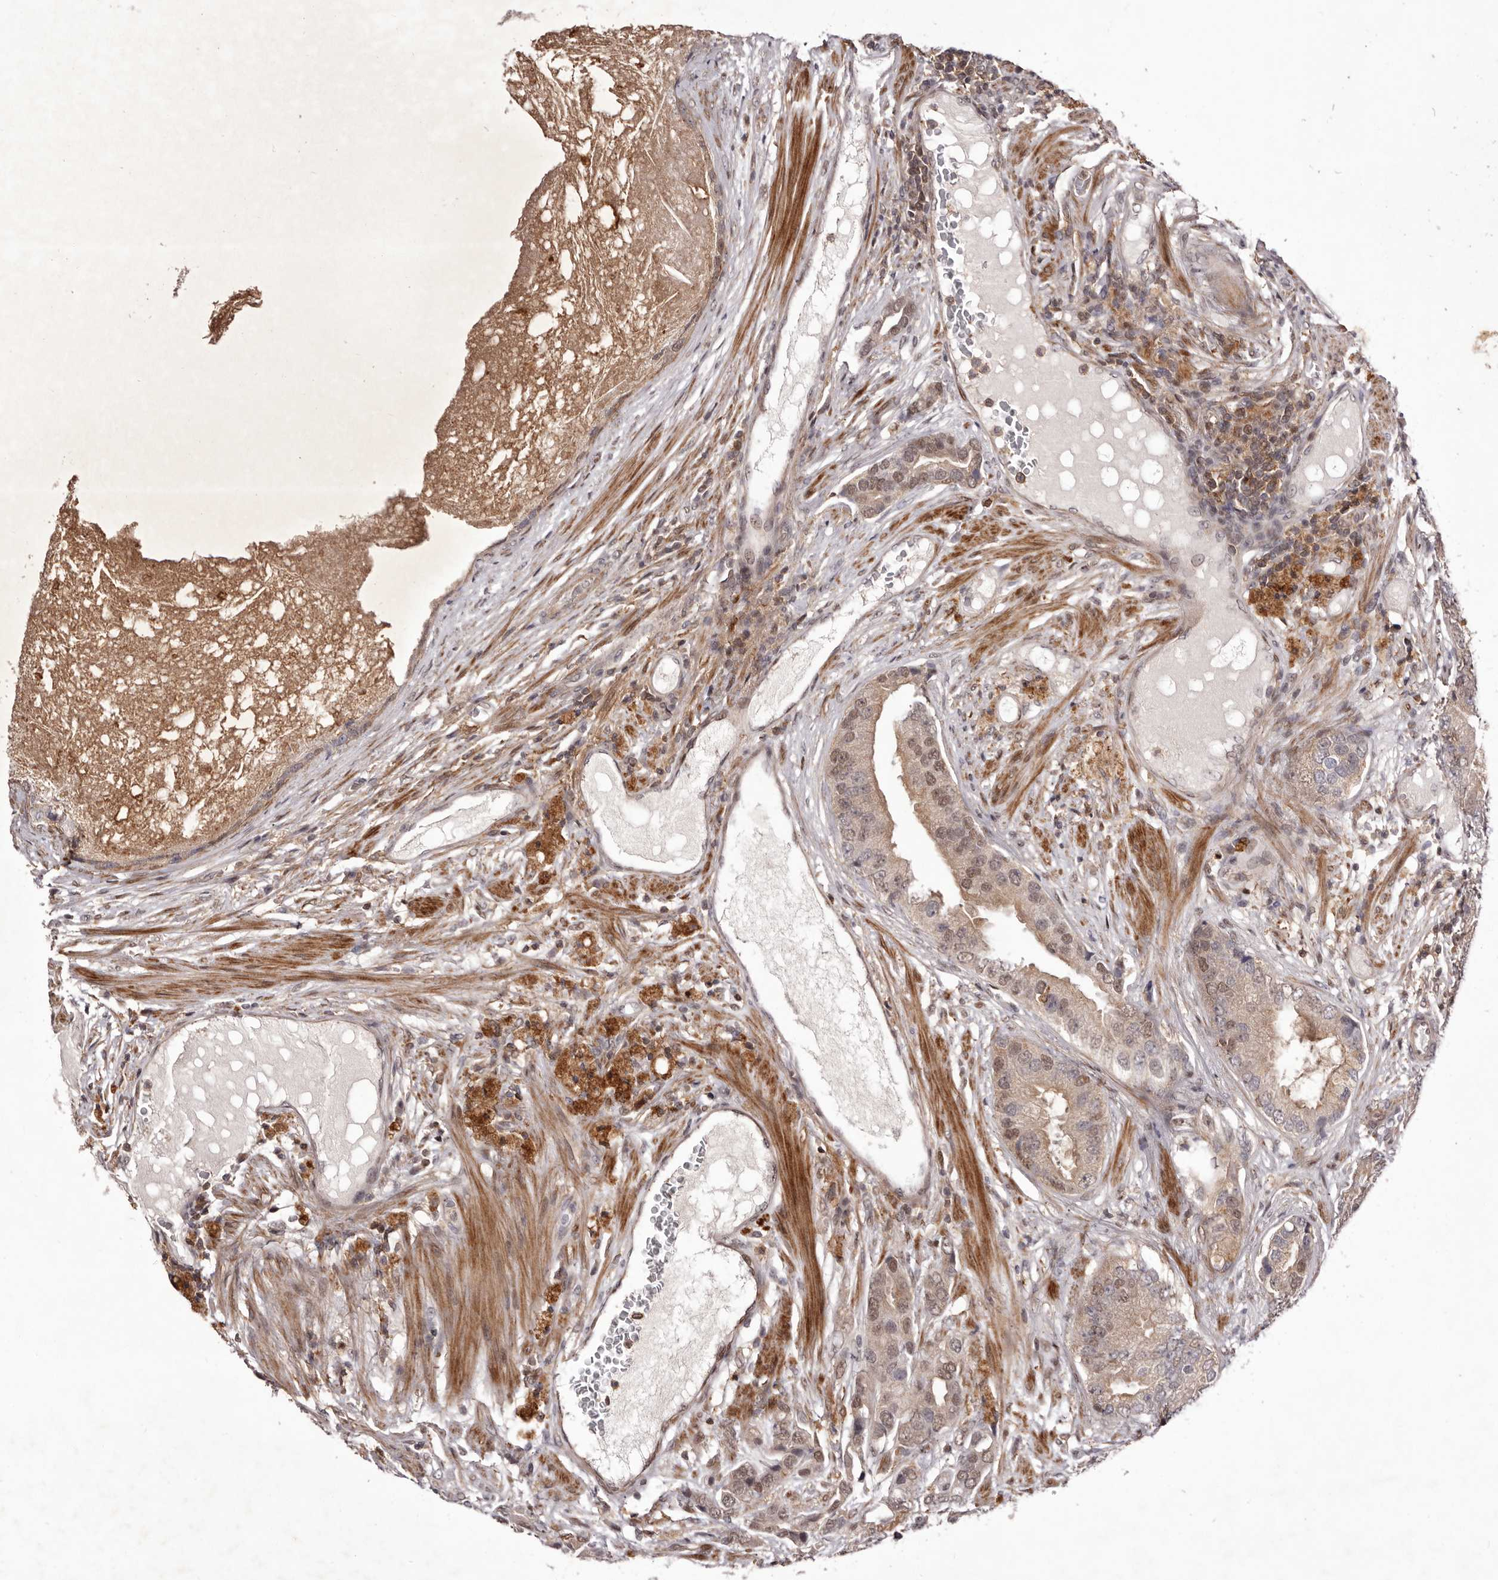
{"staining": {"intensity": "weak", "quantity": "25%-75%", "location": "nuclear"}, "tissue": "prostate cancer", "cell_type": "Tumor cells", "image_type": "cancer", "snomed": [{"axis": "morphology", "description": "Adenocarcinoma, High grade"}, {"axis": "topography", "description": "Prostate"}], "caption": "Prostate cancer (adenocarcinoma (high-grade)) tissue displays weak nuclear staining in approximately 25%-75% of tumor cells", "gene": "FBXO5", "patient": {"sex": "male", "age": 70}}